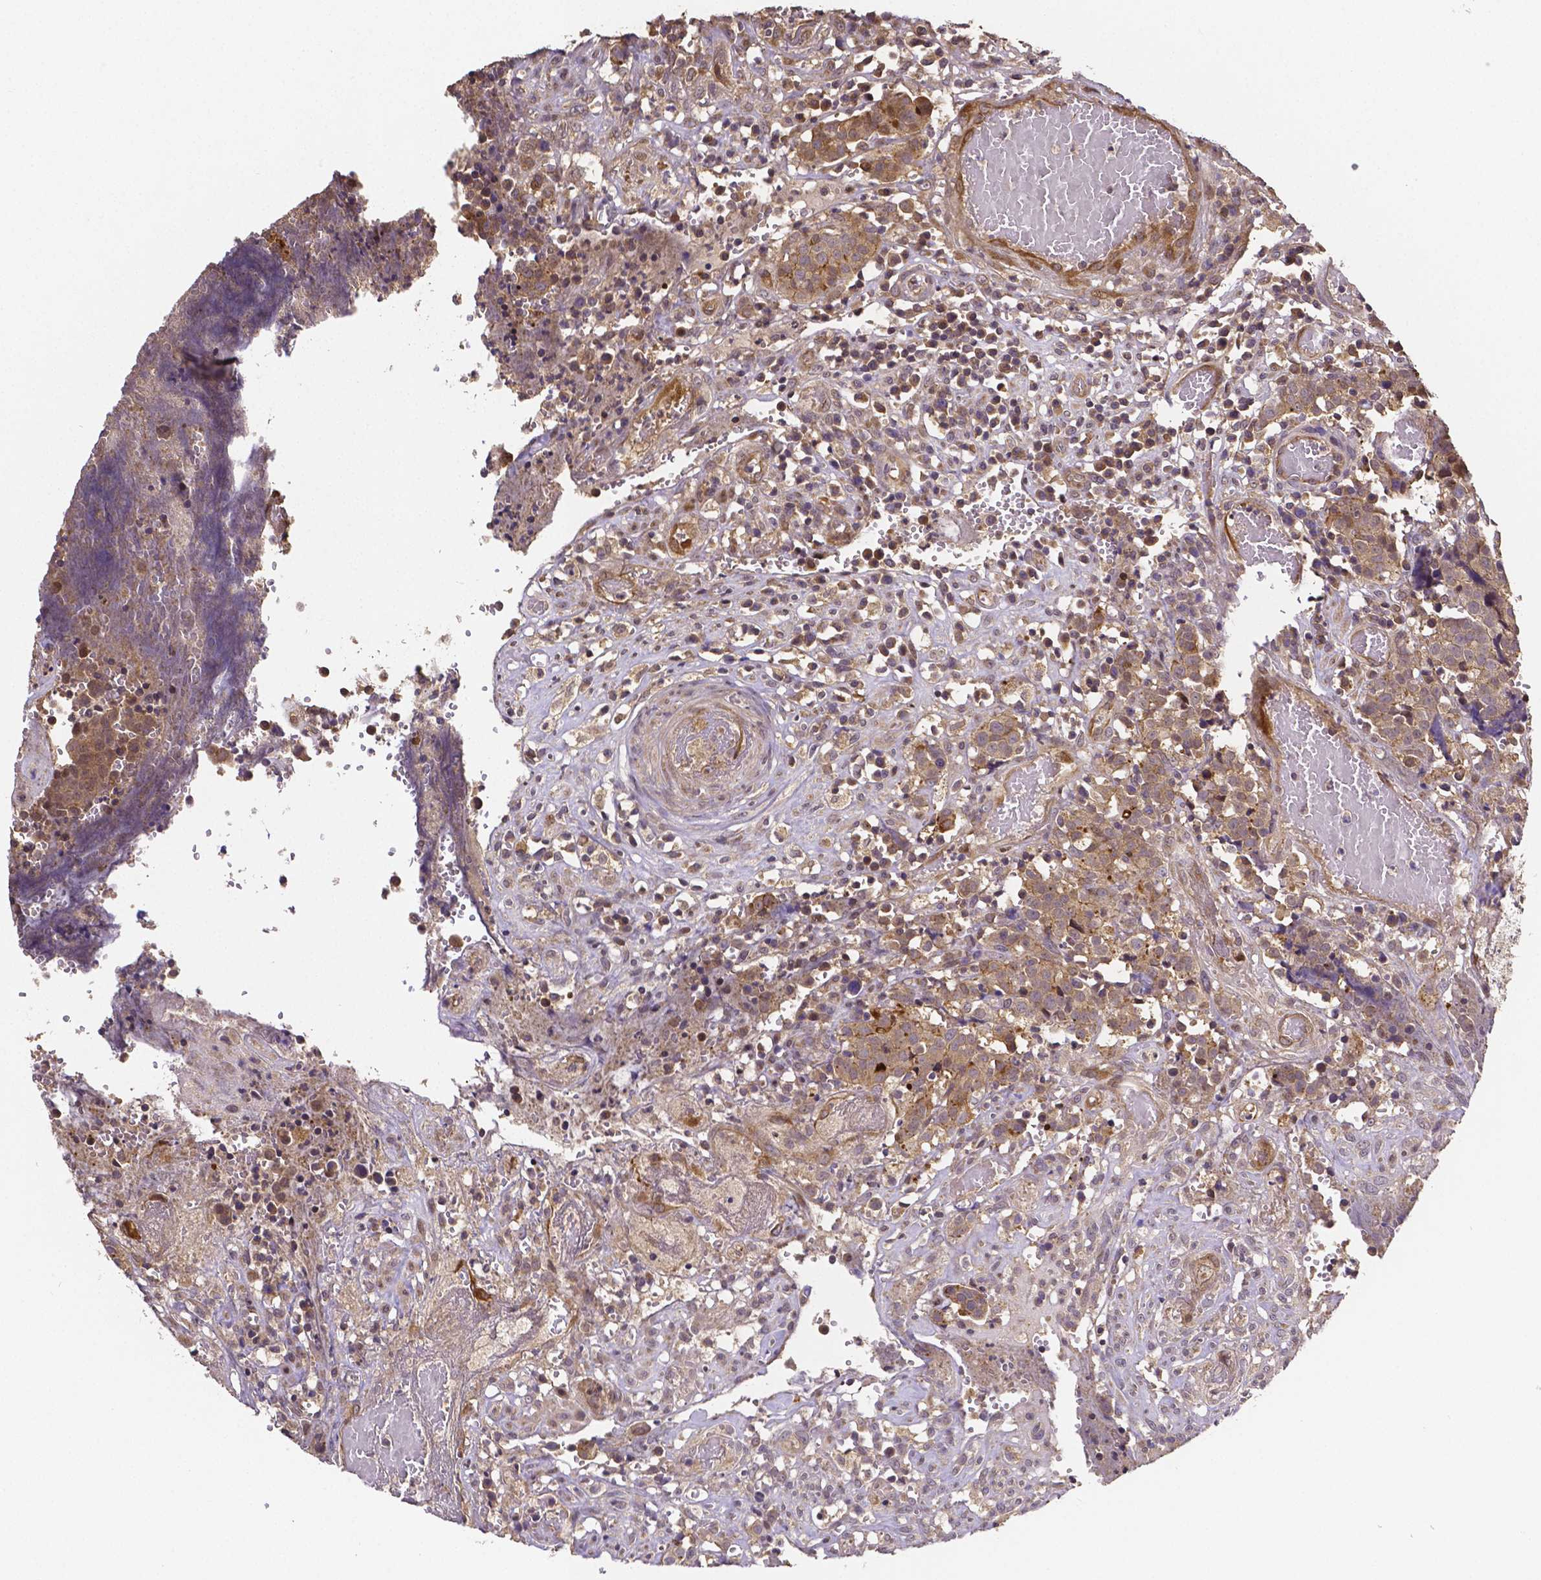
{"staining": {"intensity": "weak", "quantity": "<25%", "location": "cytoplasmic/membranous,nuclear"}, "tissue": "prostate cancer", "cell_type": "Tumor cells", "image_type": "cancer", "snomed": [{"axis": "morphology", "description": "Adenocarcinoma, High grade"}, {"axis": "topography", "description": "Prostate and seminal vesicle, NOS"}], "caption": "This is an IHC micrograph of human prostate high-grade adenocarcinoma. There is no staining in tumor cells.", "gene": "RNF123", "patient": {"sex": "male", "age": 60}}